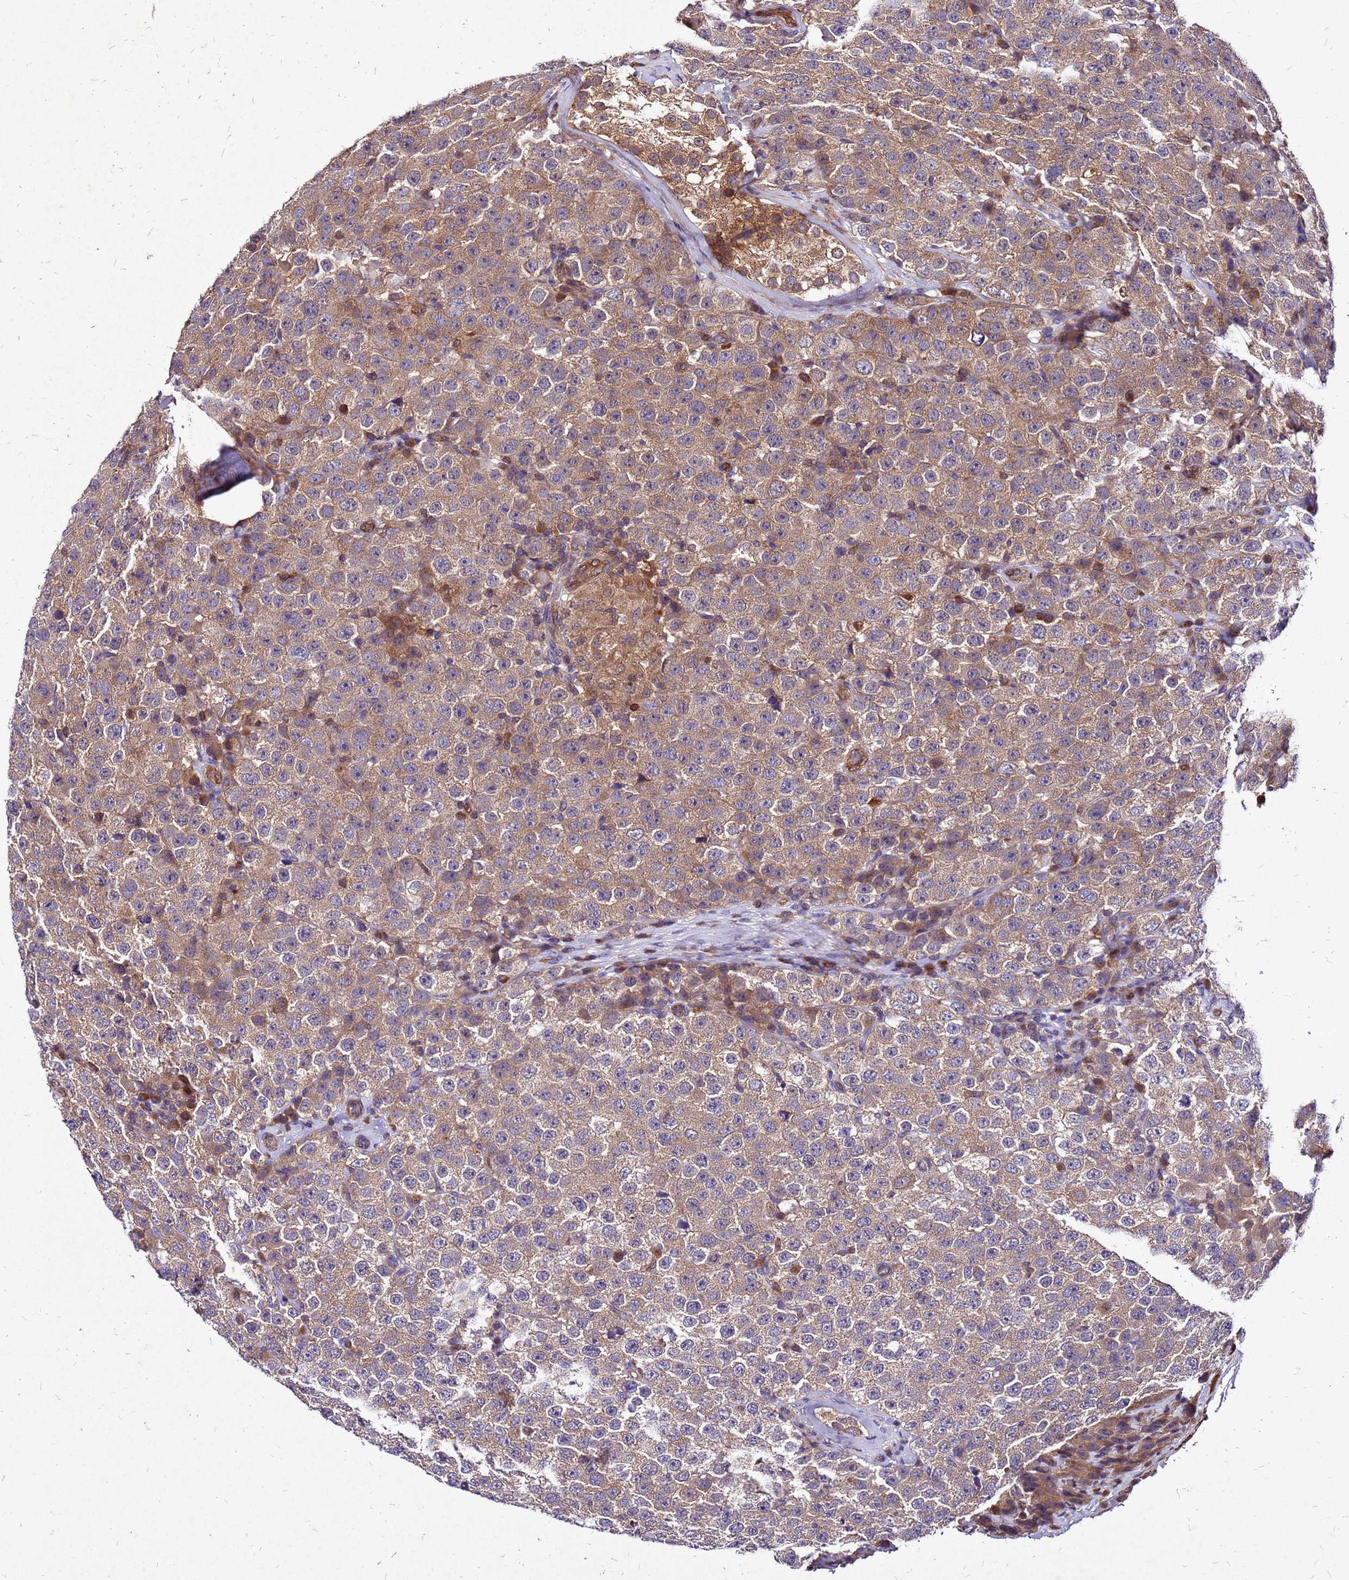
{"staining": {"intensity": "moderate", "quantity": ">75%", "location": "cytoplasmic/membranous"}, "tissue": "testis cancer", "cell_type": "Tumor cells", "image_type": "cancer", "snomed": [{"axis": "morphology", "description": "Seminoma, NOS"}, {"axis": "topography", "description": "Testis"}], "caption": "Testis cancer tissue exhibits moderate cytoplasmic/membranous positivity in about >75% of tumor cells, visualized by immunohistochemistry.", "gene": "DUSP23", "patient": {"sex": "male", "age": 28}}